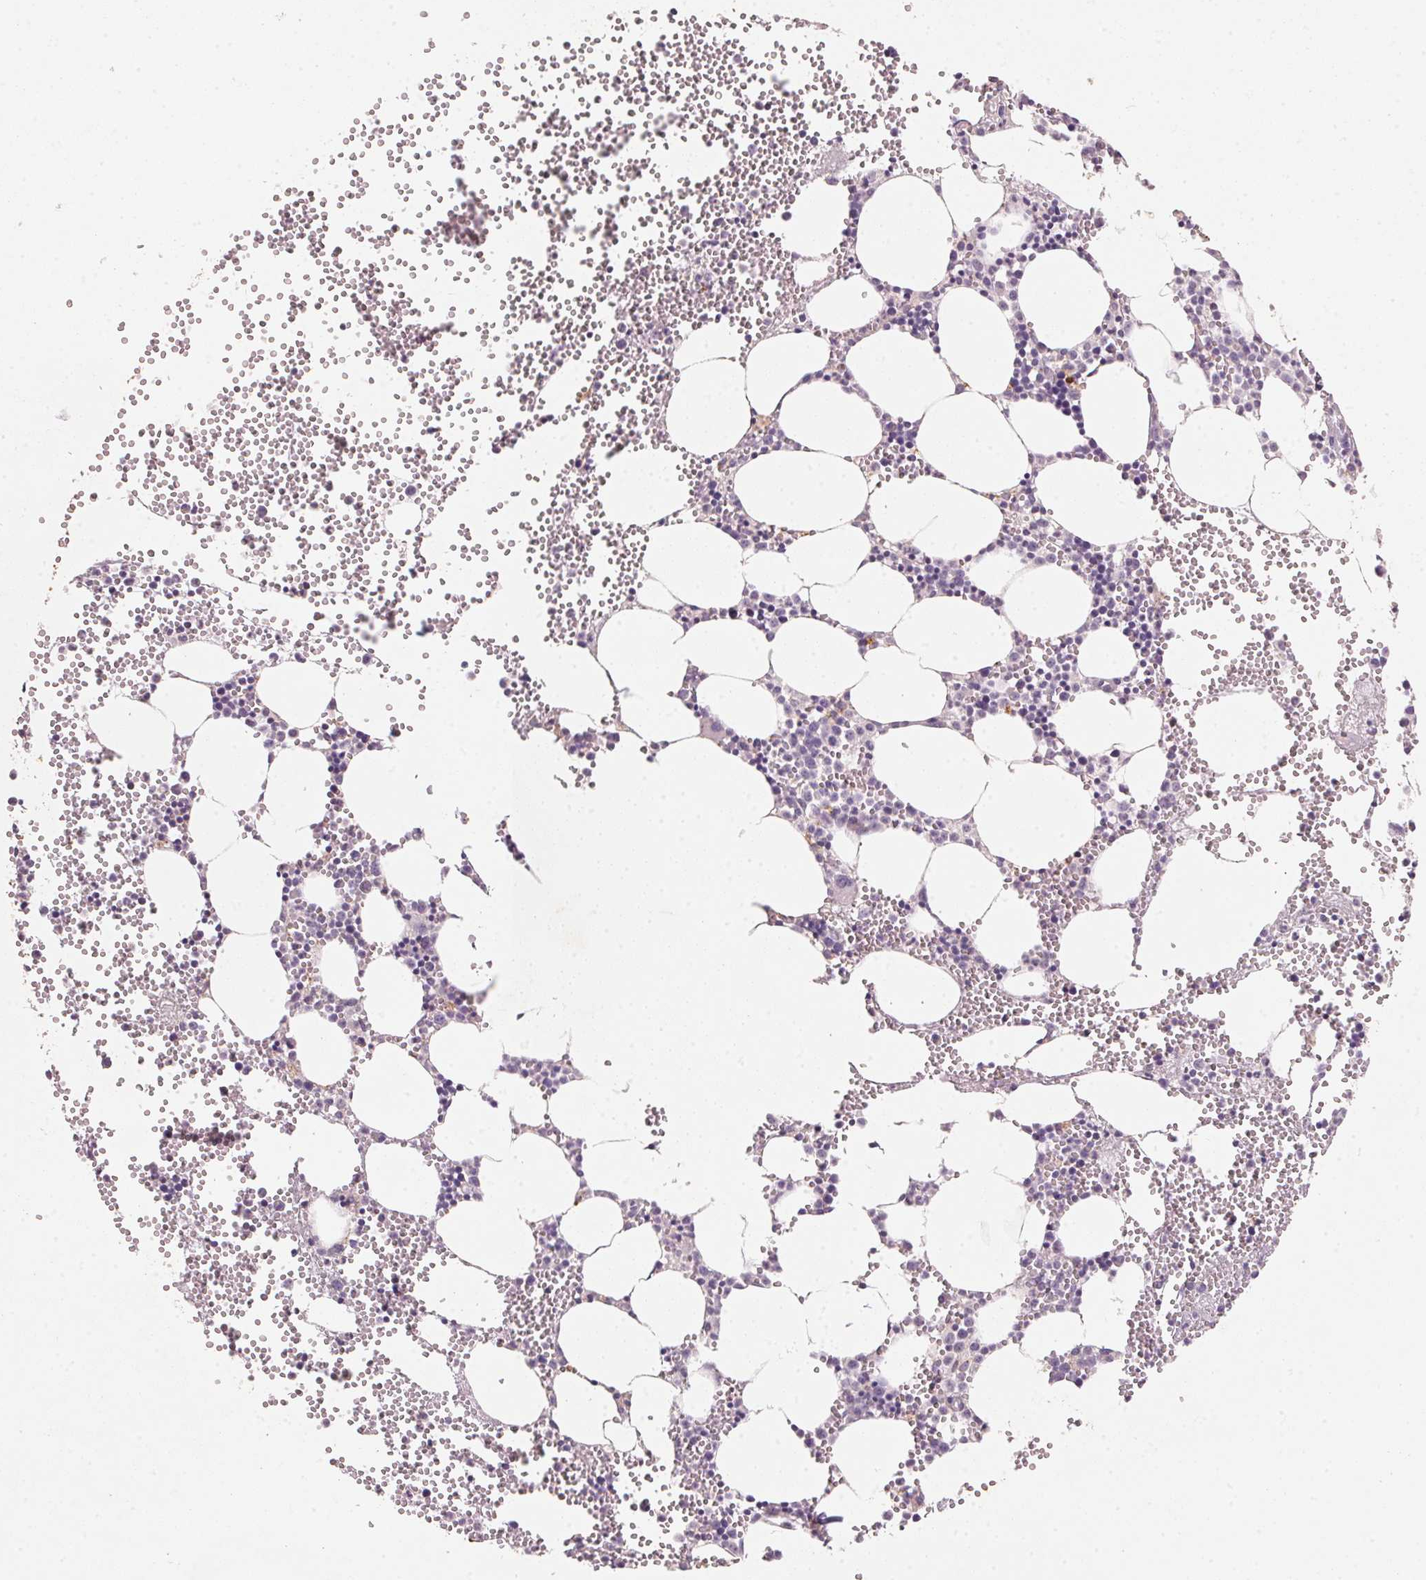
{"staining": {"intensity": "negative", "quantity": "none", "location": "none"}, "tissue": "bone marrow", "cell_type": "Hematopoietic cells", "image_type": "normal", "snomed": [{"axis": "morphology", "description": "Normal tissue, NOS"}, {"axis": "topography", "description": "Bone marrow"}], "caption": "Bone marrow was stained to show a protein in brown. There is no significant positivity in hematopoietic cells. (Brightfield microscopy of DAB IHC at high magnification).", "gene": "CXCL5", "patient": {"sex": "male", "age": 89}}